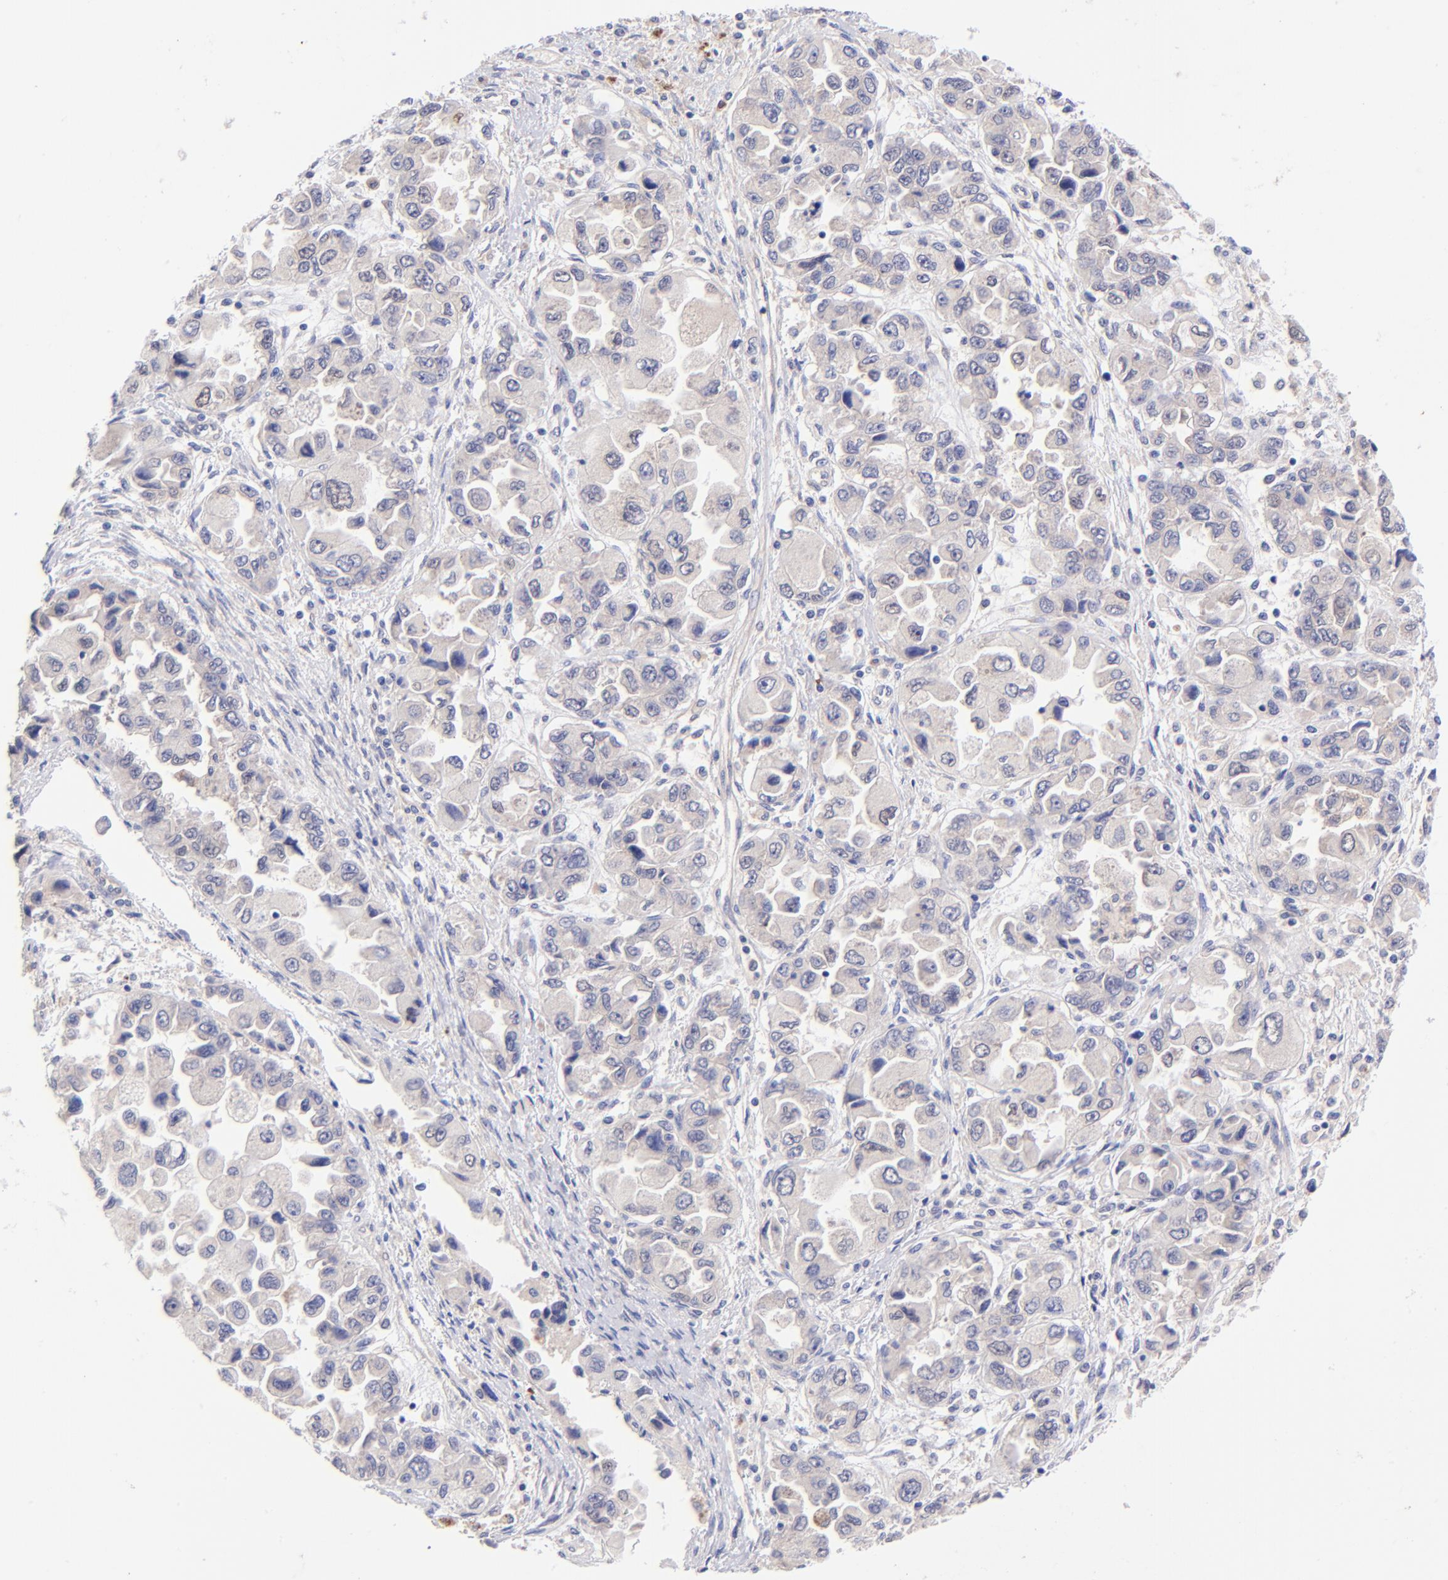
{"staining": {"intensity": "weak", "quantity": ">75%", "location": "cytoplasmic/membranous"}, "tissue": "ovarian cancer", "cell_type": "Tumor cells", "image_type": "cancer", "snomed": [{"axis": "morphology", "description": "Cystadenocarcinoma, serous, NOS"}, {"axis": "topography", "description": "Ovary"}], "caption": "High-power microscopy captured an immunohistochemistry (IHC) micrograph of serous cystadenocarcinoma (ovarian), revealing weak cytoplasmic/membranous staining in approximately >75% of tumor cells.", "gene": "RPL11", "patient": {"sex": "female", "age": 84}}